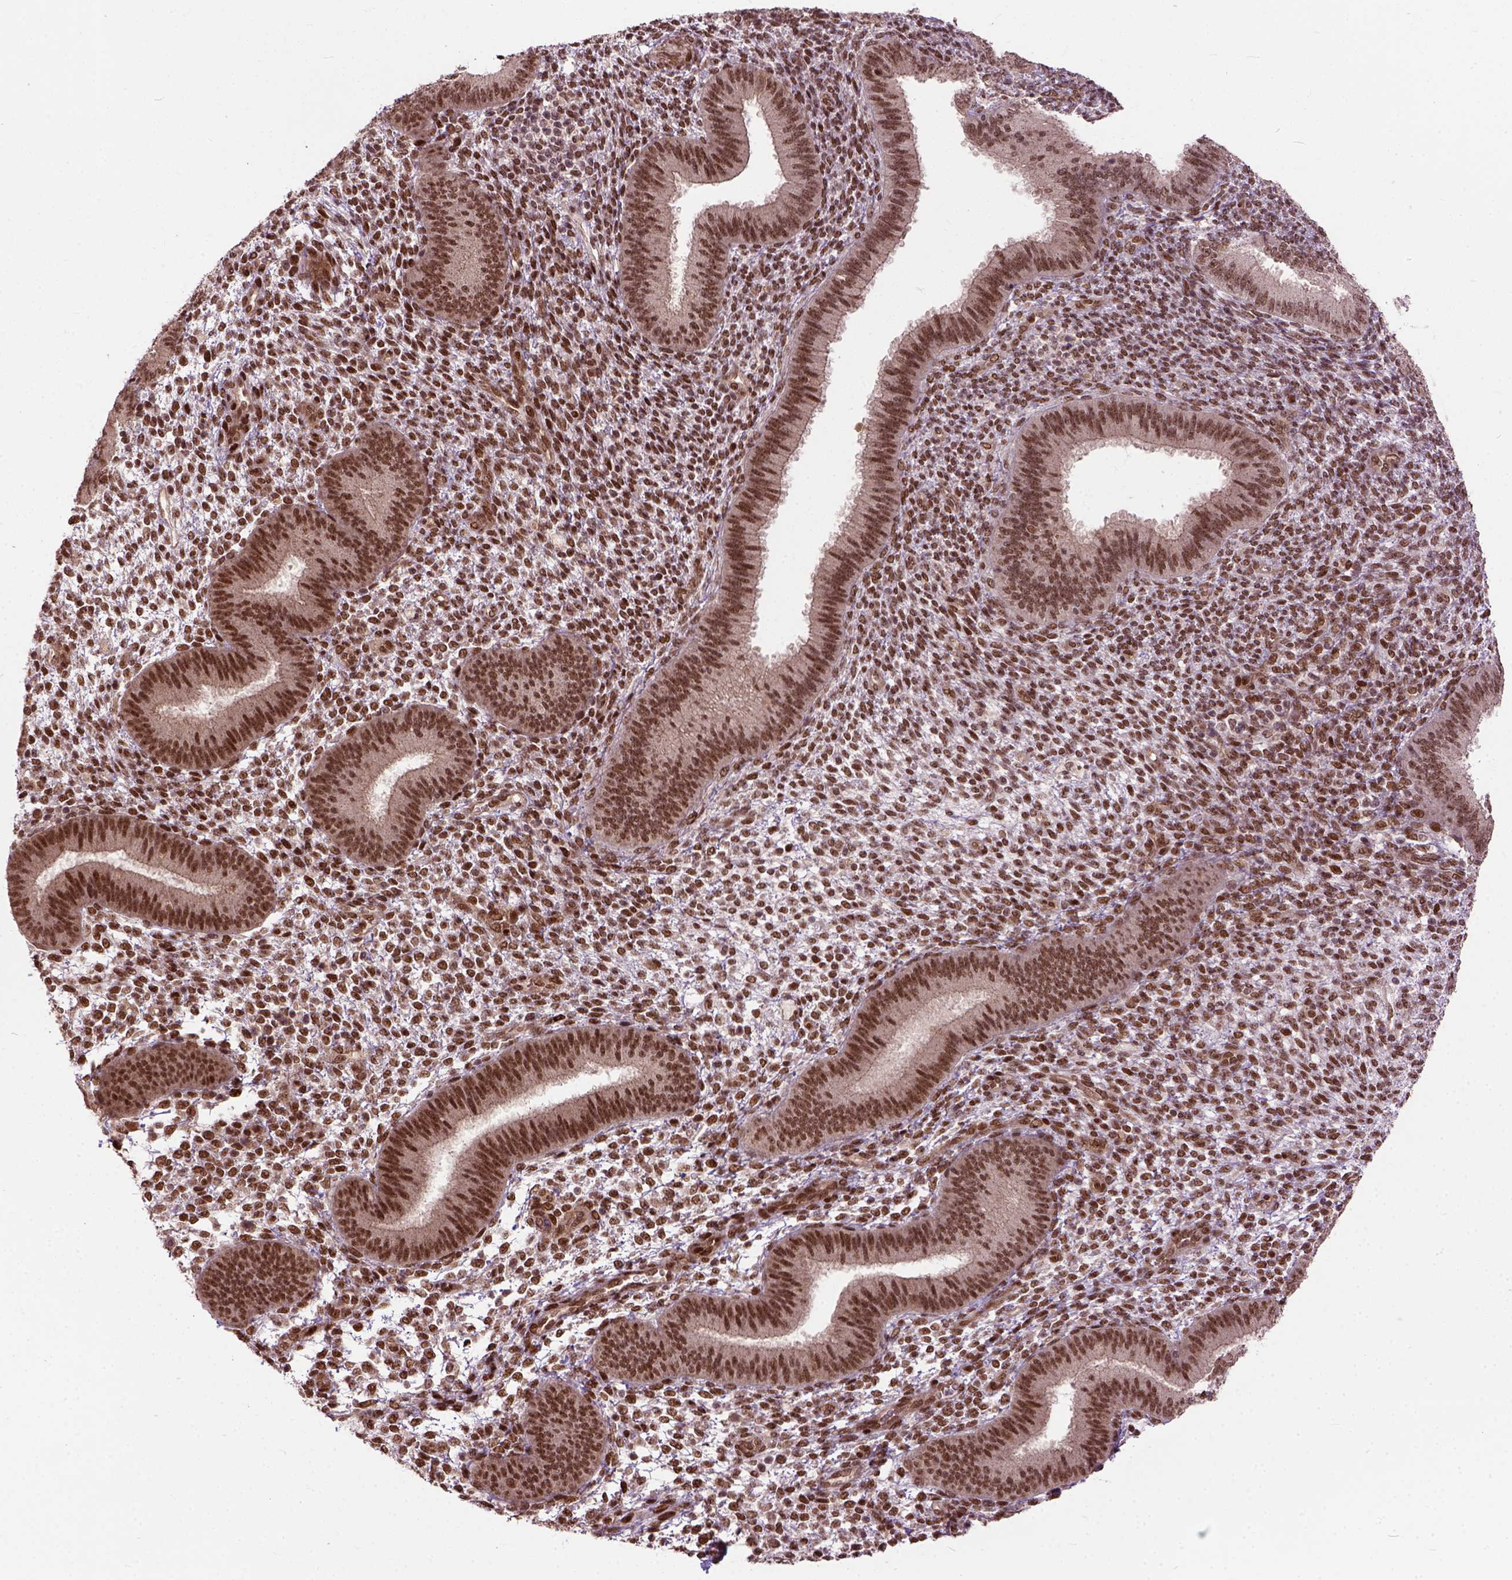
{"staining": {"intensity": "strong", "quantity": "25%-75%", "location": "nuclear"}, "tissue": "endometrium", "cell_type": "Cells in endometrial stroma", "image_type": "normal", "snomed": [{"axis": "morphology", "description": "Normal tissue, NOS"}, {"axis": "topography", "description": "Endometrium"}], "caption": "A brown stain shows strong nuclear expression of a protein in cells in endometrial stroma of benign human endometrium. (Brightfield microscopy of DAB IHC at high magnification).", "gene": "ZNF630", "patient": {"sex": "female", "age": 39}}